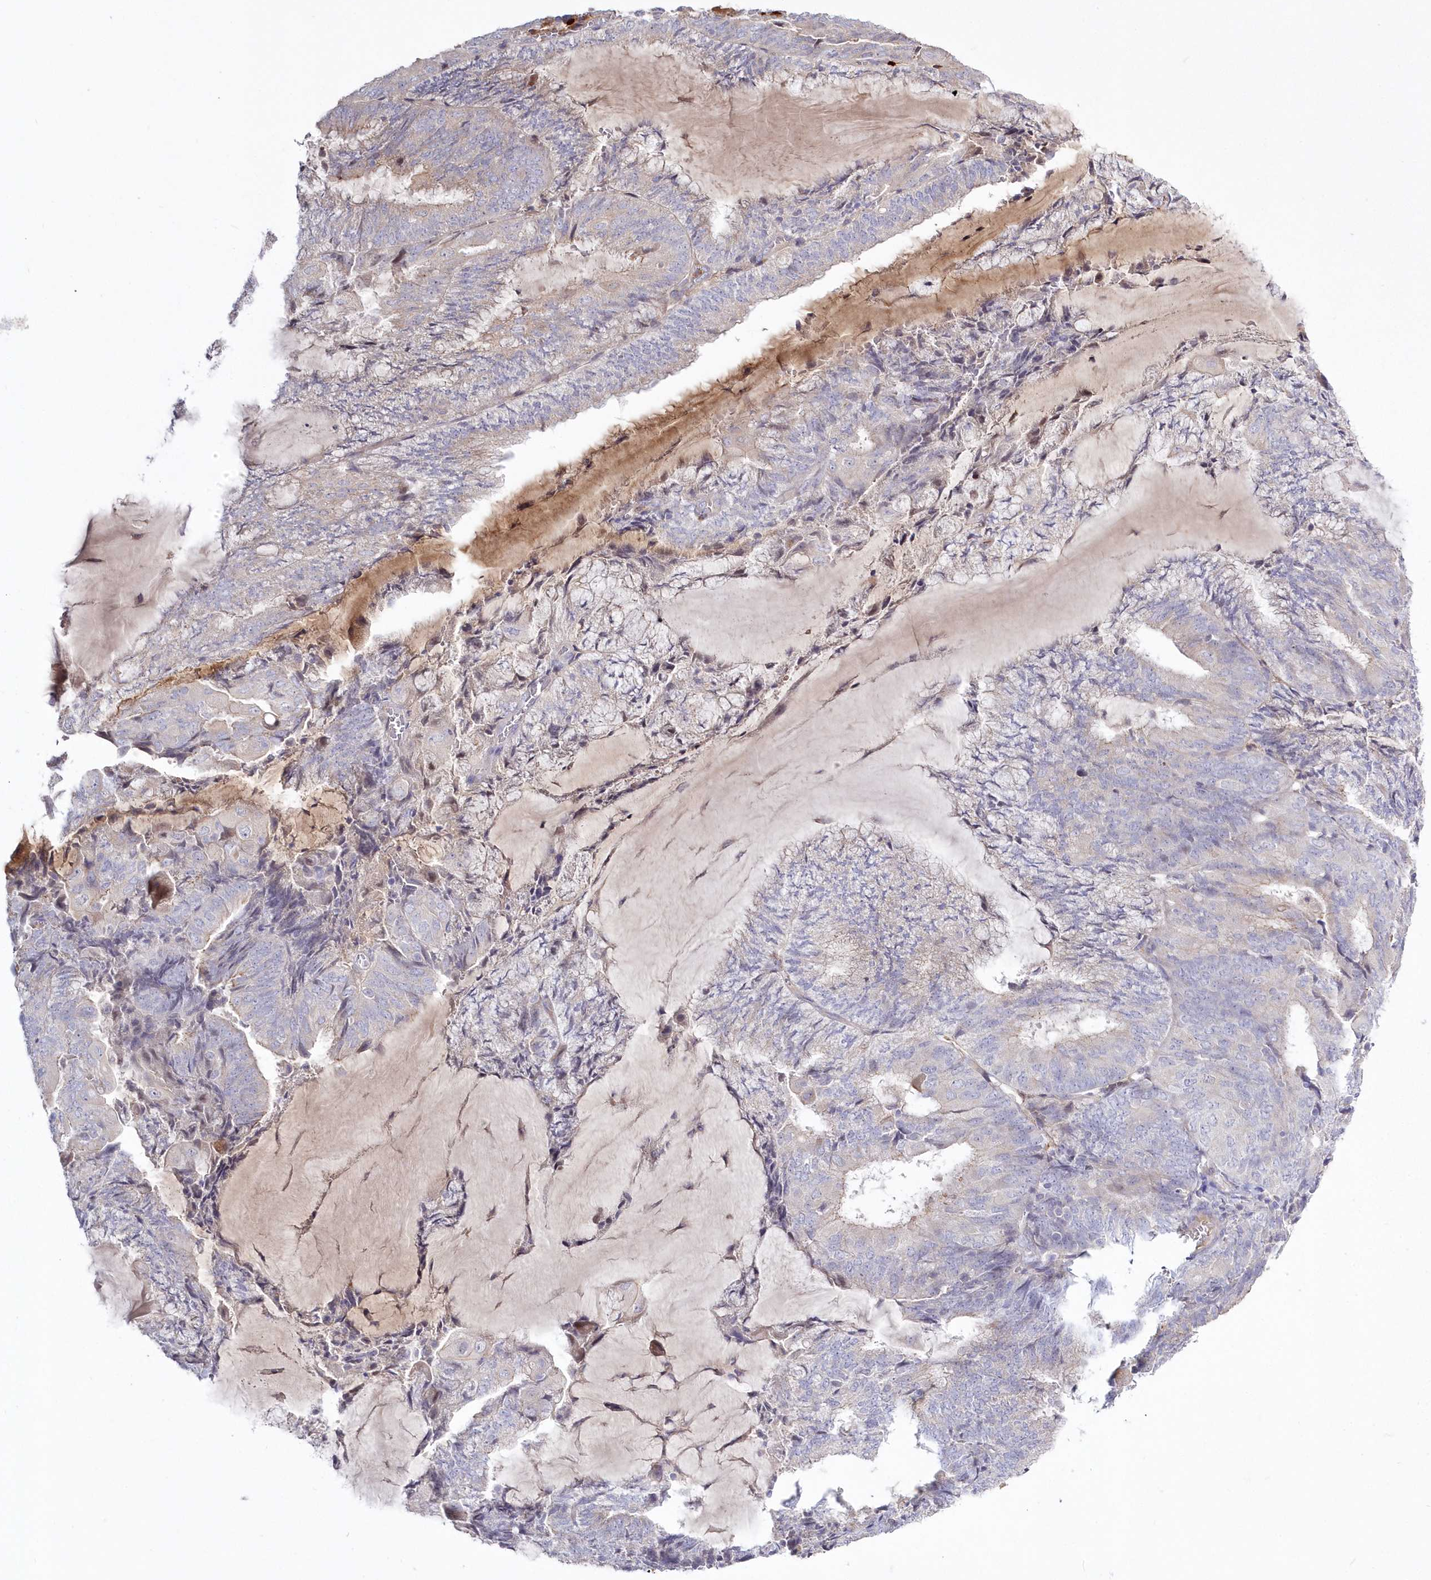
{"staining": {"intensity": "weak", "quantity": "<25%", "location": "cytoplasmic/membranous"}, "tissue": "endometrial cancer", "cell_type": "Tumor cells", "image_type": "cancer", "snomed": [{"axis": "morphology", "description": "Adenocarcinoma, NOS"}, {"axis": "topography", "description": "Endometrium"}], "caption": "Tumor cells are negative for brown protein staining in adenocarcinoma (endometrial).", "gene": "WBP1L", "patient": {"sex": "female", "age": 81}}